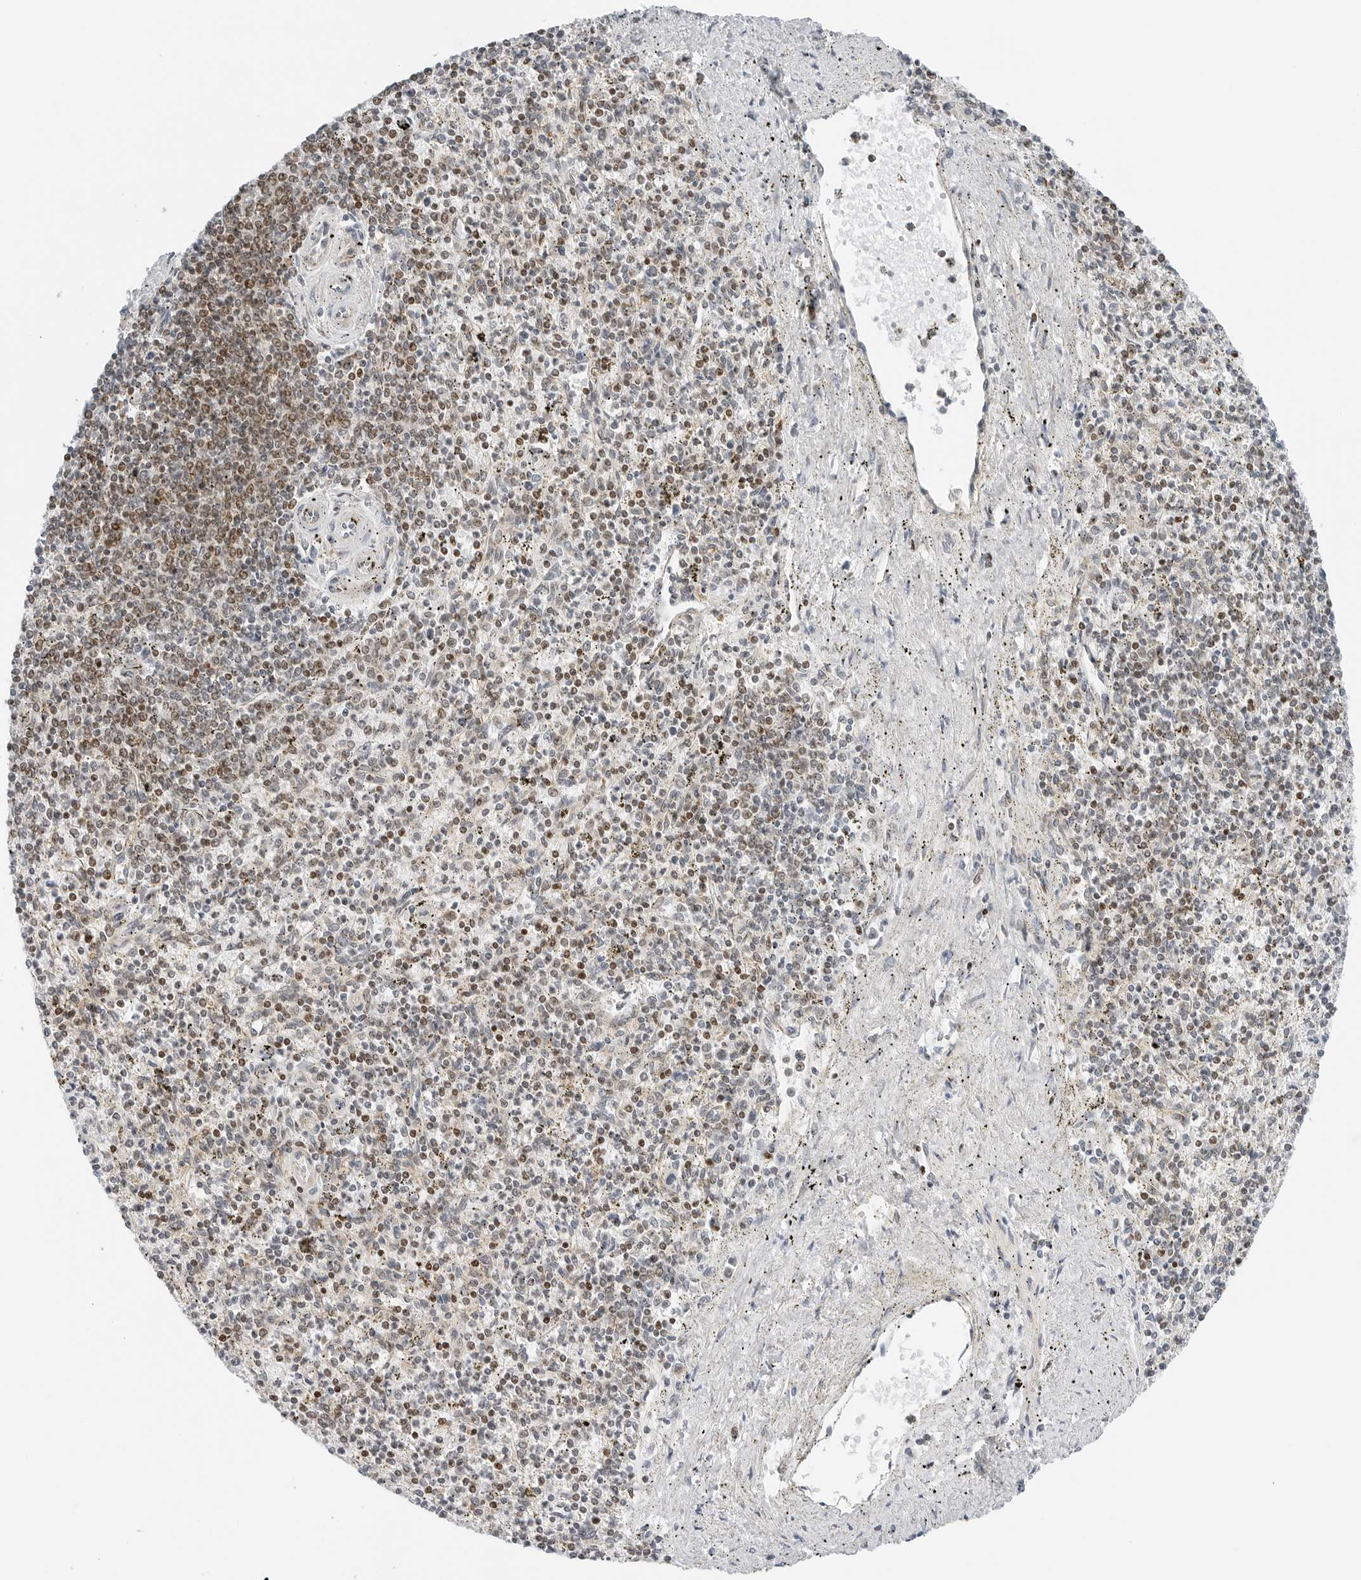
{"staining": {"intensity": "moderate", "quantity": "<25%", "location": "cytoplasmic/membranous,nuclear"}, "tissue": "spleen", "cell_type": "Cells in red pulp", "image_type": "normal", "snomed": [{"axis": "morphology", "description": "Normal tissue, NOS"}, {"axis": "topography", "description": "Spleen"}], "caption": "Immunohistochemical staining of unremarkable spleen reveals low levels of moderate cytoplasmic/membranous,nuclear expression in about <25% of cells in red pulp.", "gene": "RIMKLA", "patient": {"sex": "male", "age": 72}}